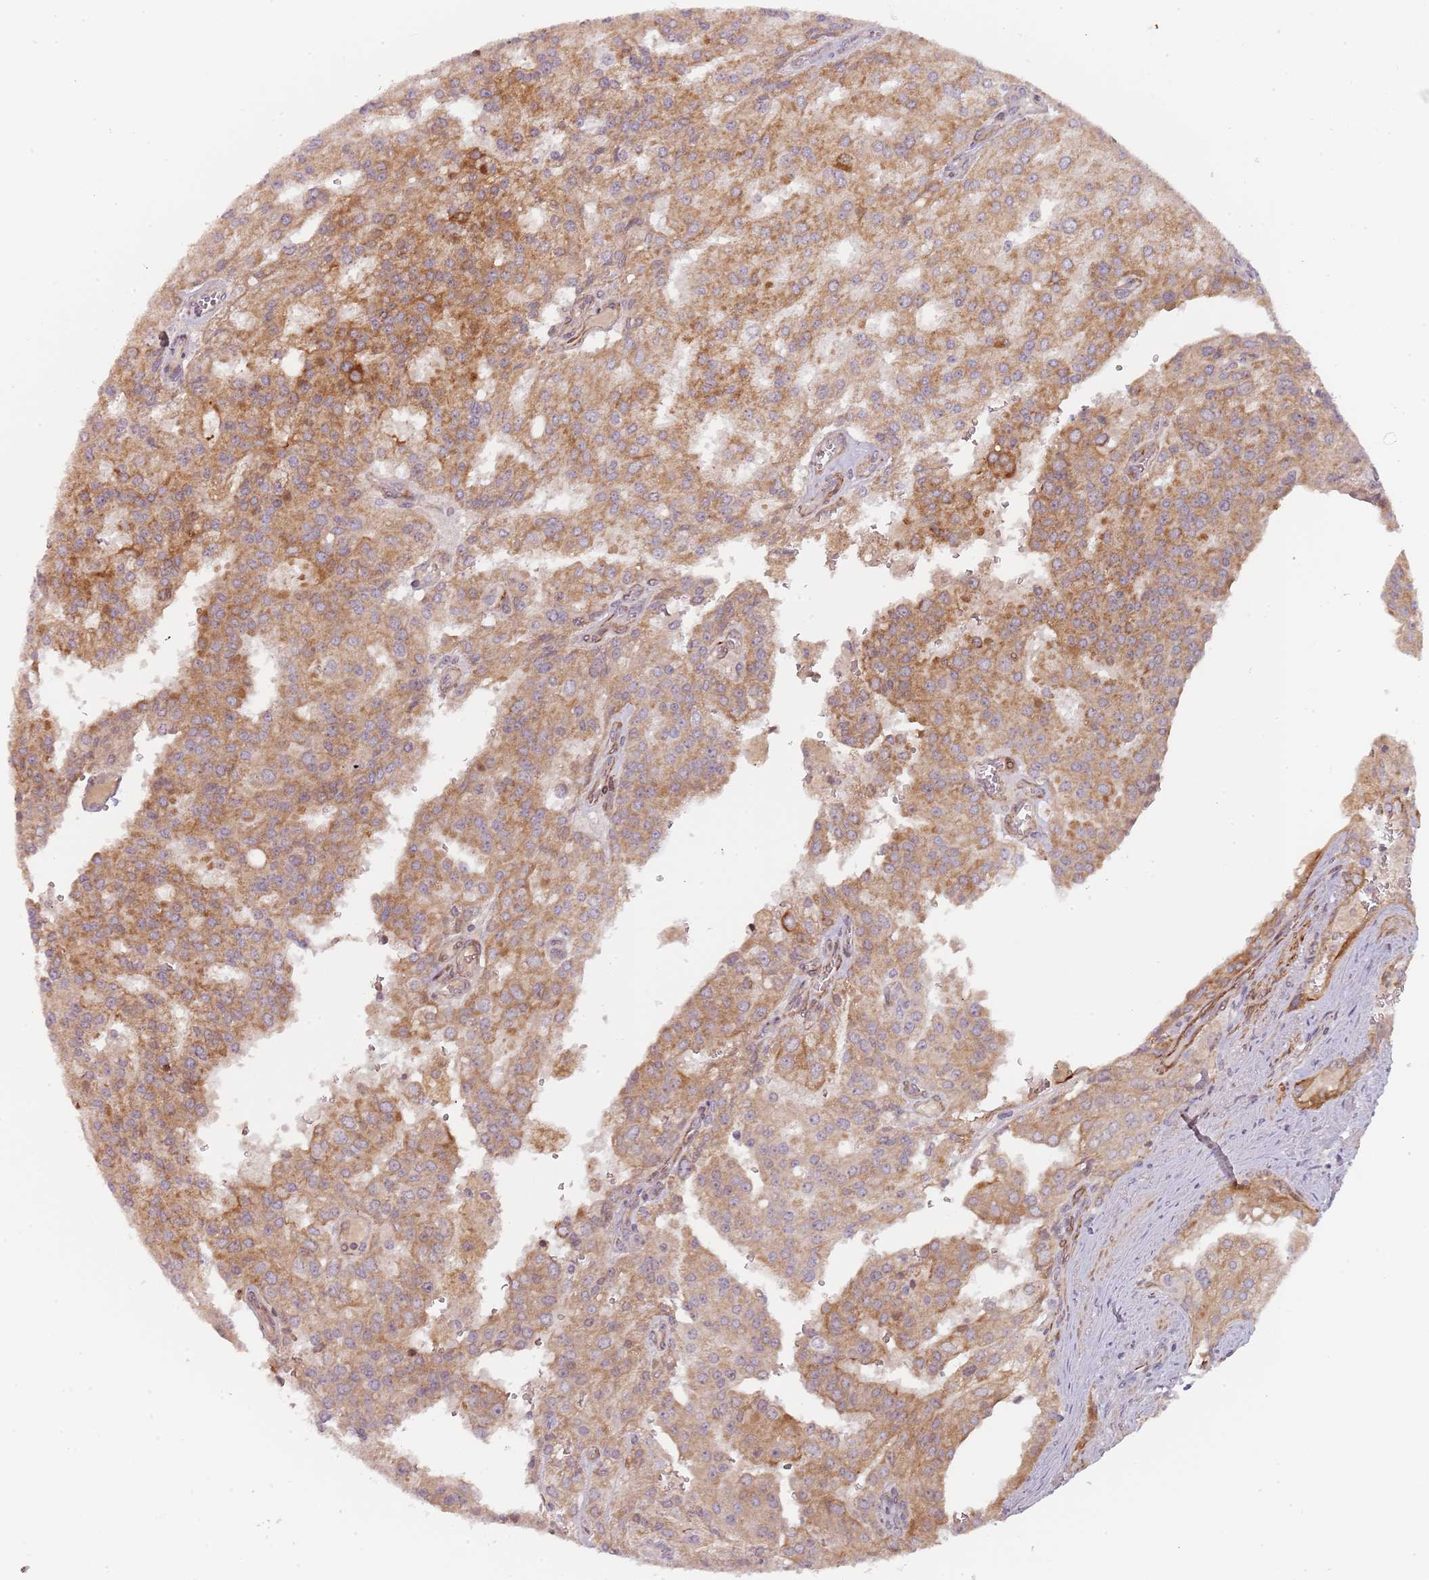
{"staining": {"intensity": "moderate", "quantity": ">75%", "location": "cytoplasmic/membranous"}, "tissue": "prostate cancer", "cell_type": "Tumor cells", "image_type": "cancer", "snomed": [{"axis": "morphology", "description": "Adenocarcinoma, High grade"}, {"axis": "topography", "description": "Prostate"}], "caption": "Human prostate cancer (adenocarcinoma (high-grade)) stained for a protein (brown) reveals moderate cytoplasmic/membranous positive positivity in about >75% of tumor cells.", "gene": "RPS6KA2", "patient": {"sex": "male", "age": 68}}